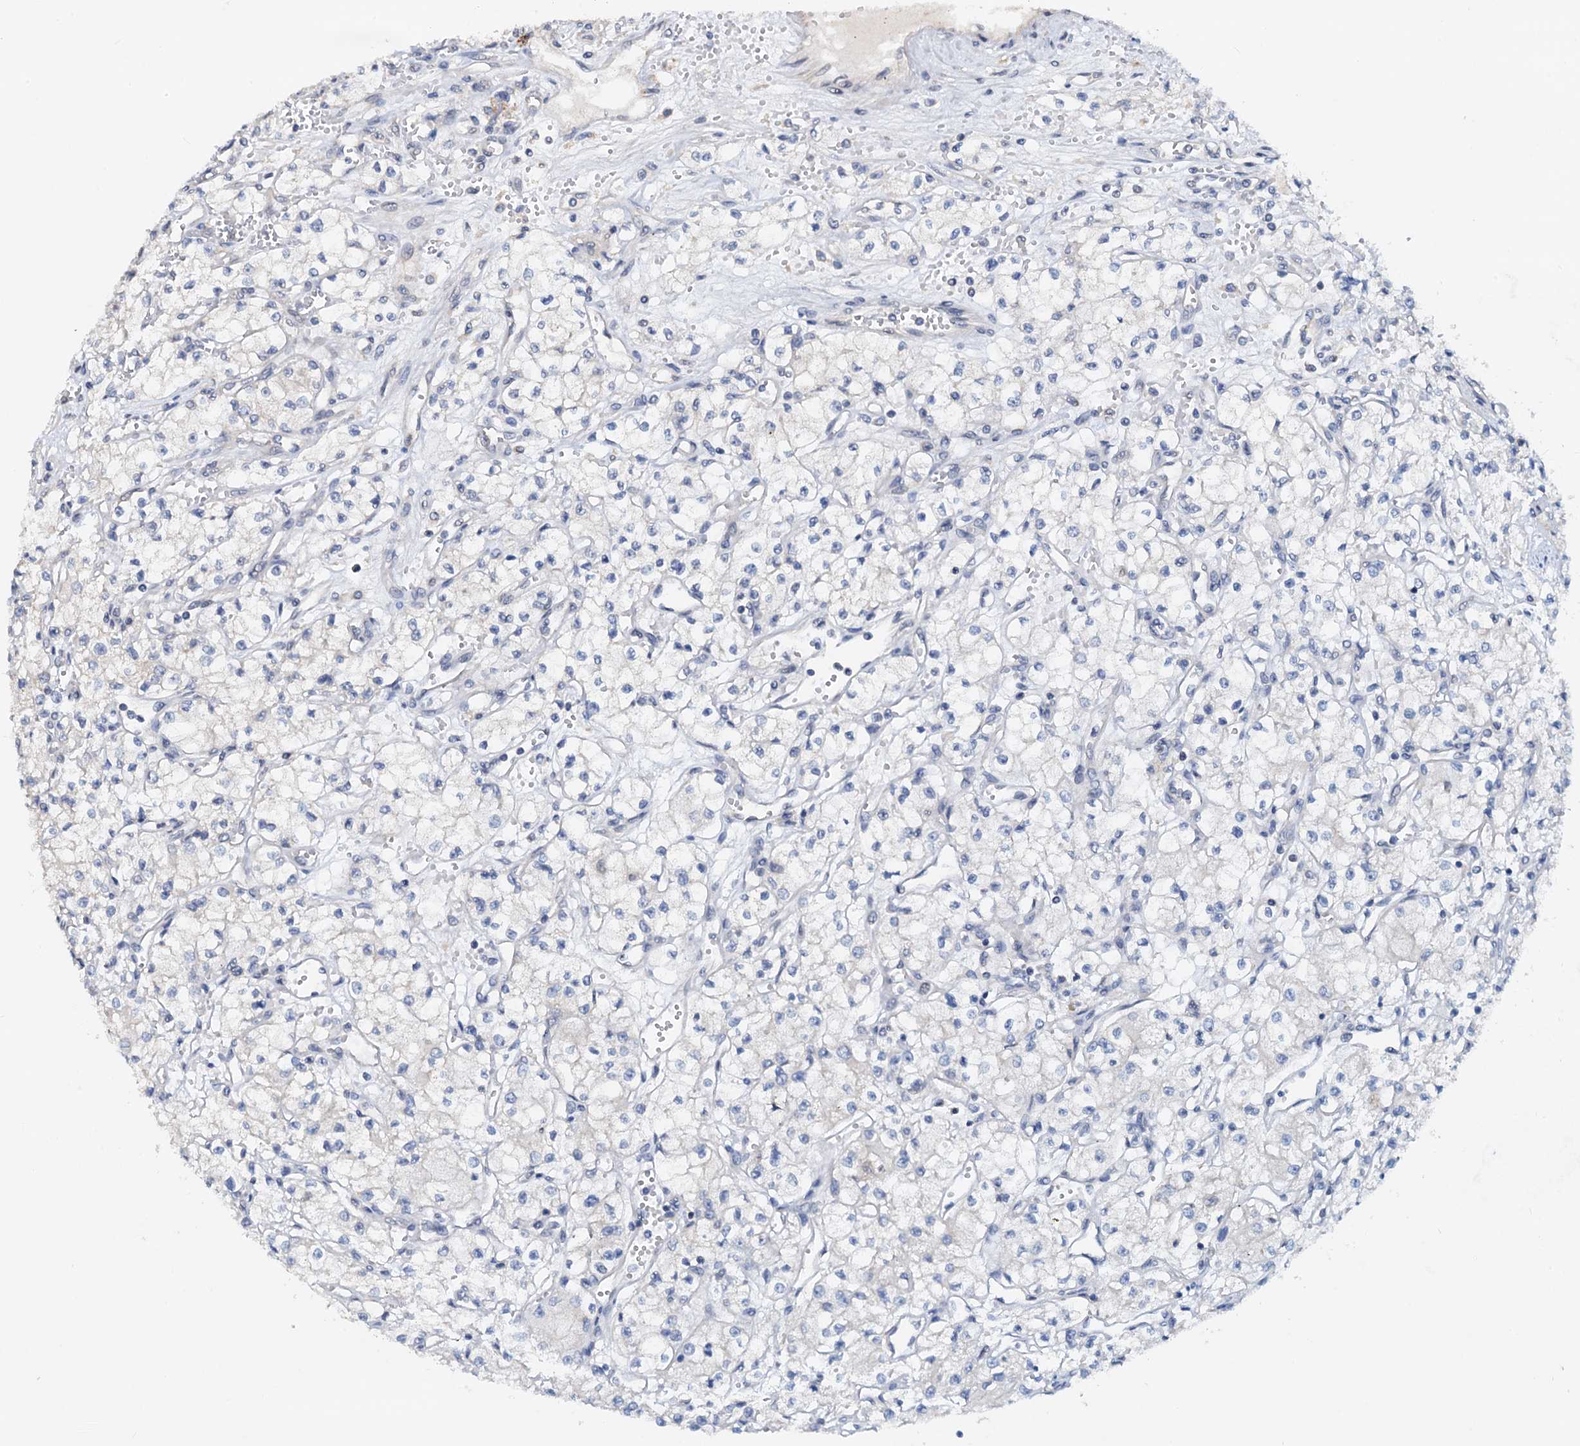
{"staining": {"intensity": "negative", "quantity": "none", "location": "none"}, "tissue": "renal cancer", "cell_type": "Tumor cells", "image_type": "cancer", "snomed": [{"axis": "morphology", "description": "Adenocarcinoma, NOS"}, {"axis": "topography", "description": "Kidney"}], "caption": "High power microscopy image of an IHC micrograph of renal adenocarcinoma, revealing no significant positivity in tumor cells.", "gene": "PTGES3", "patient": {"sex": "male", "age": 59}}